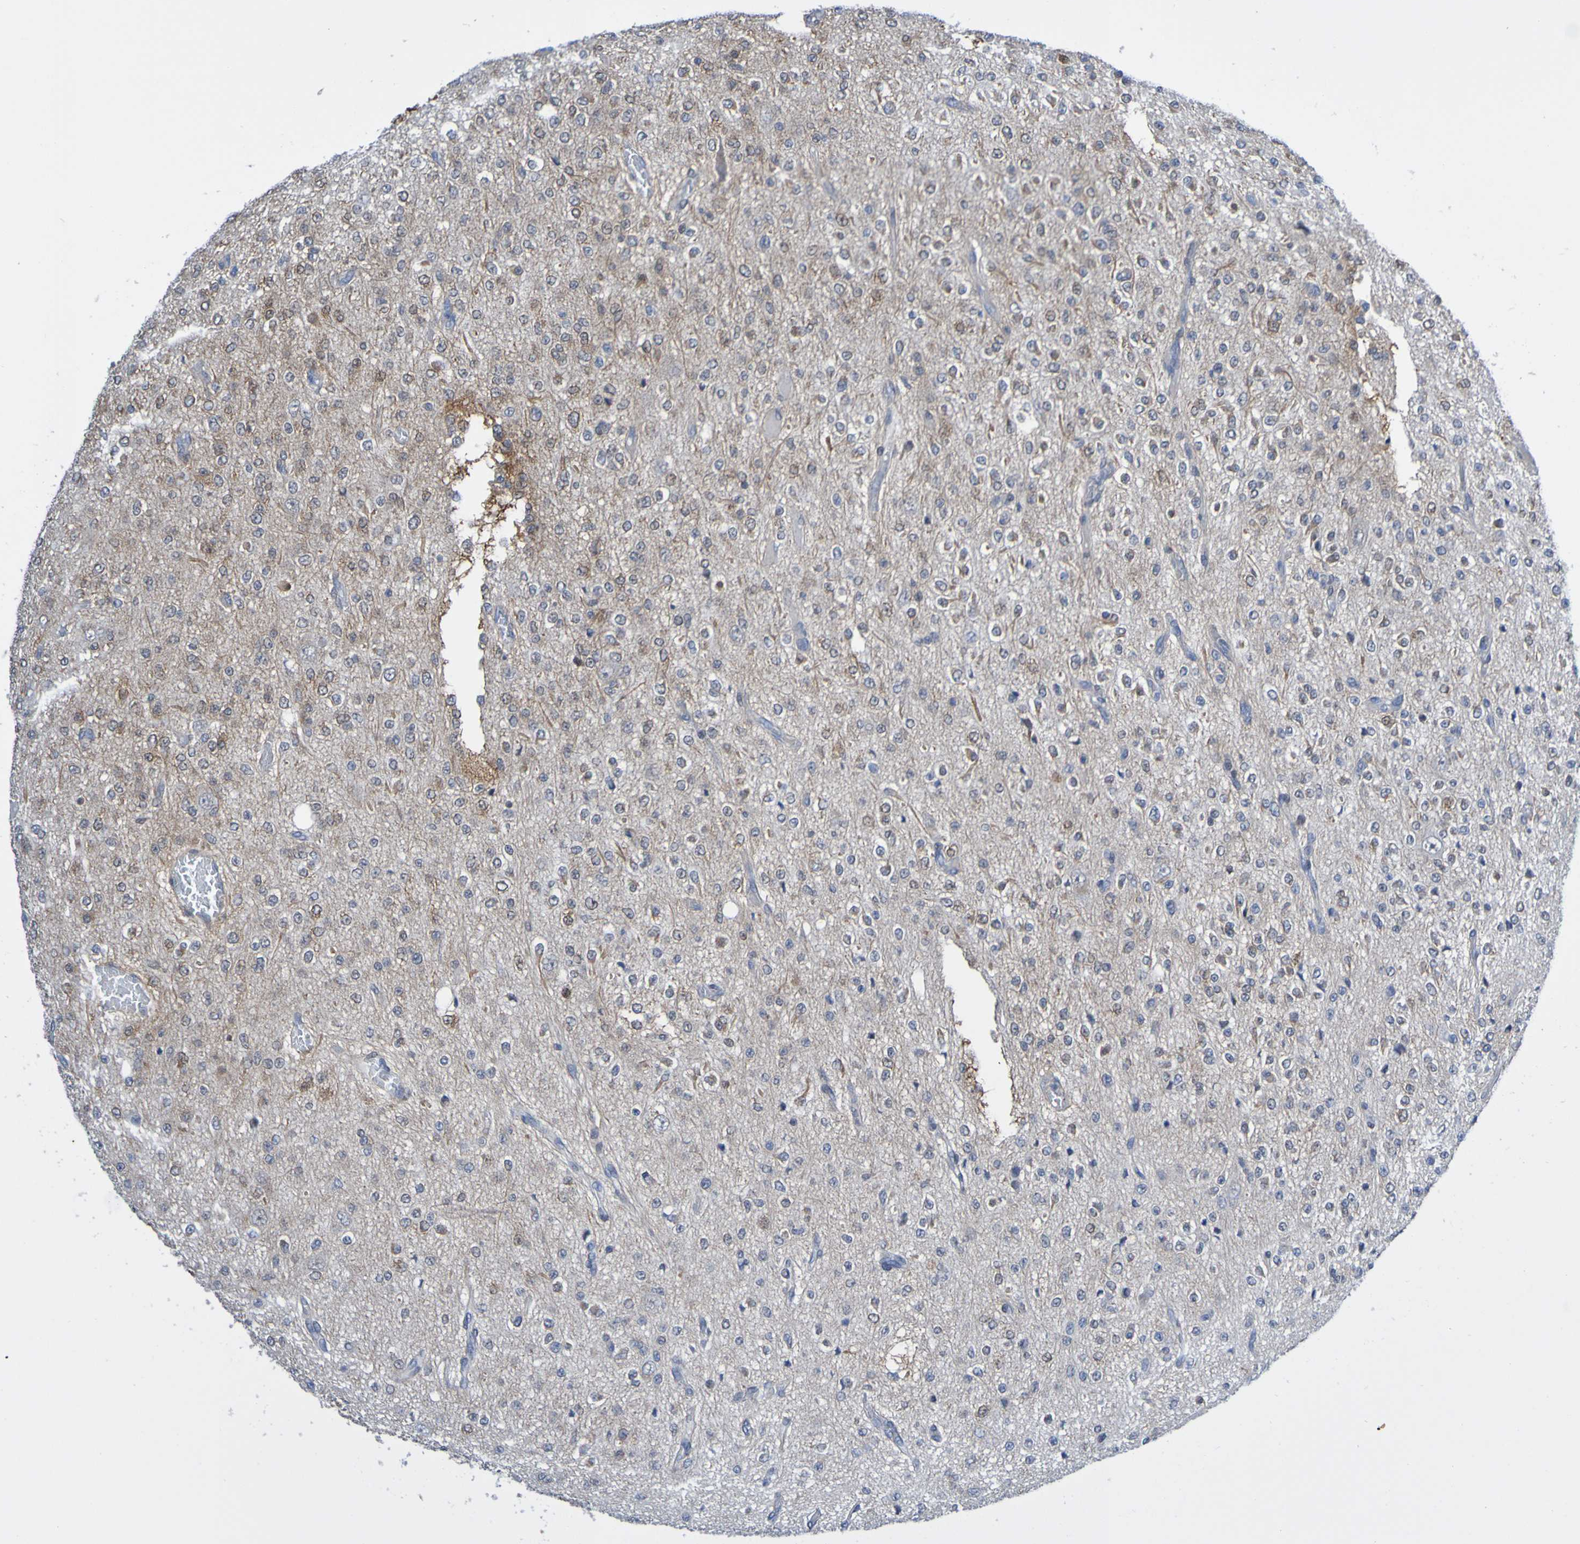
{"staining": {"intensity": "weak", "quantity": "25%-75%", "location": "cytoplasmic/membranous"}, "tissue": "glioma", "cell_type": "Tumor cells", "image_type": "cancer", "snomed": [{"axis": "morphology", "description": "Glioma, malignant, Low grade"}, {"axis": "topography", "description": "Brain"}], "caption": "Glioma stained with immunohistochemistry (IHC) shows weak cytoplasmic/membranous staining in about 25%-75% of tumor cells.", "gene": "ATIC", "patient": {"sex": "male", "age": 38}}